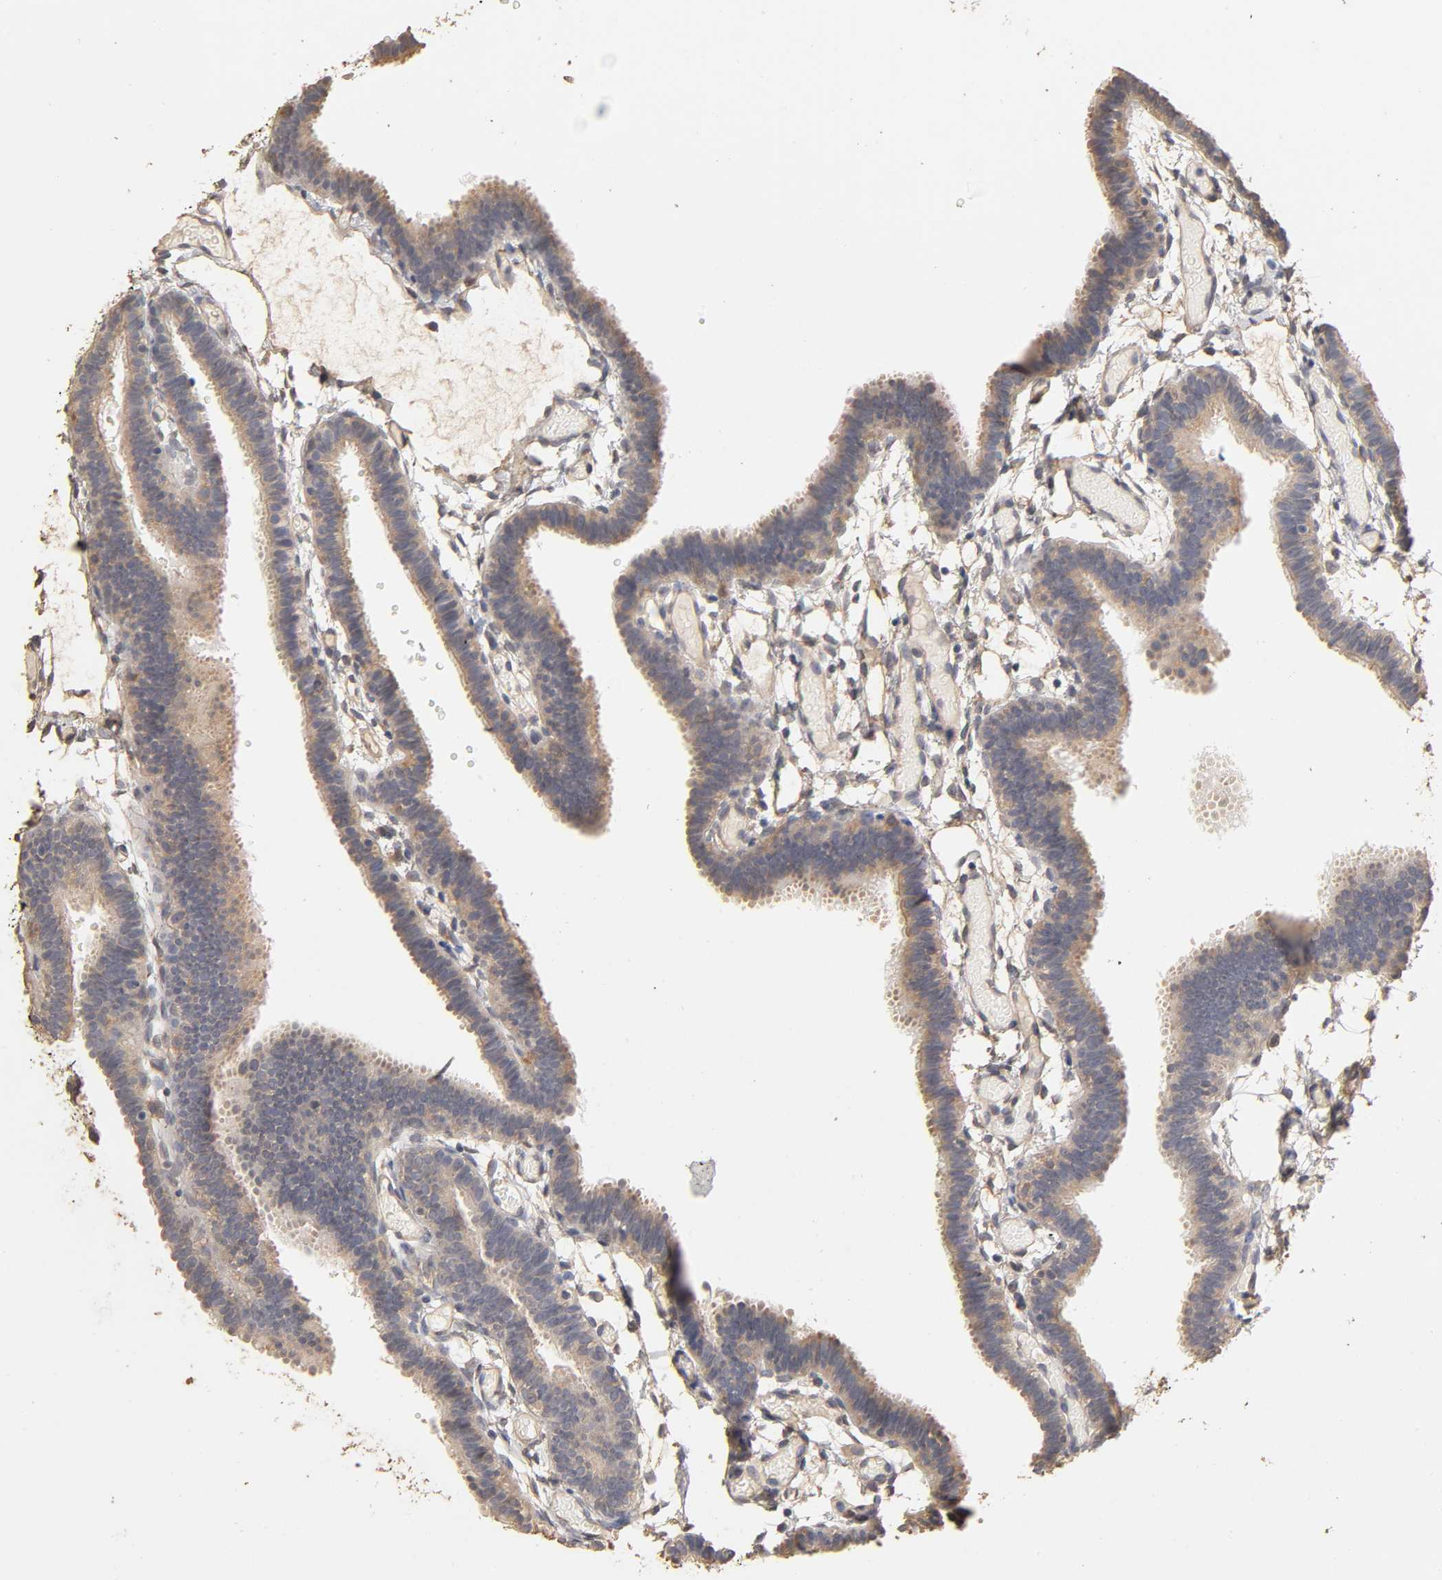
{"staining": {"intensity": "weak", "quantity": ">75%", "location": "cytoplasmic/membranous"}, "tissue": "fallopian tube", "cell_type": "Glandular cells", "image_type": "normal", "snomed": [{"axis": "morphology", "description": "Normal tissue, NOS"}, {"axis": "topography", "description": "Fallopian tube"}], "caption": "An immunohistochemistry (IHC) micrograph of benign tissue is shown. Protein staining in brown shows weak cytoplasmic/membranous positivity in fallopian tube within glandular cells. Using DAB (brown) and hematoxylin (blue) stains, captured at high magnification using brightfield microscopy.", "gene": "VSIG4", "patient": {"sex": "female", "age": 29}}